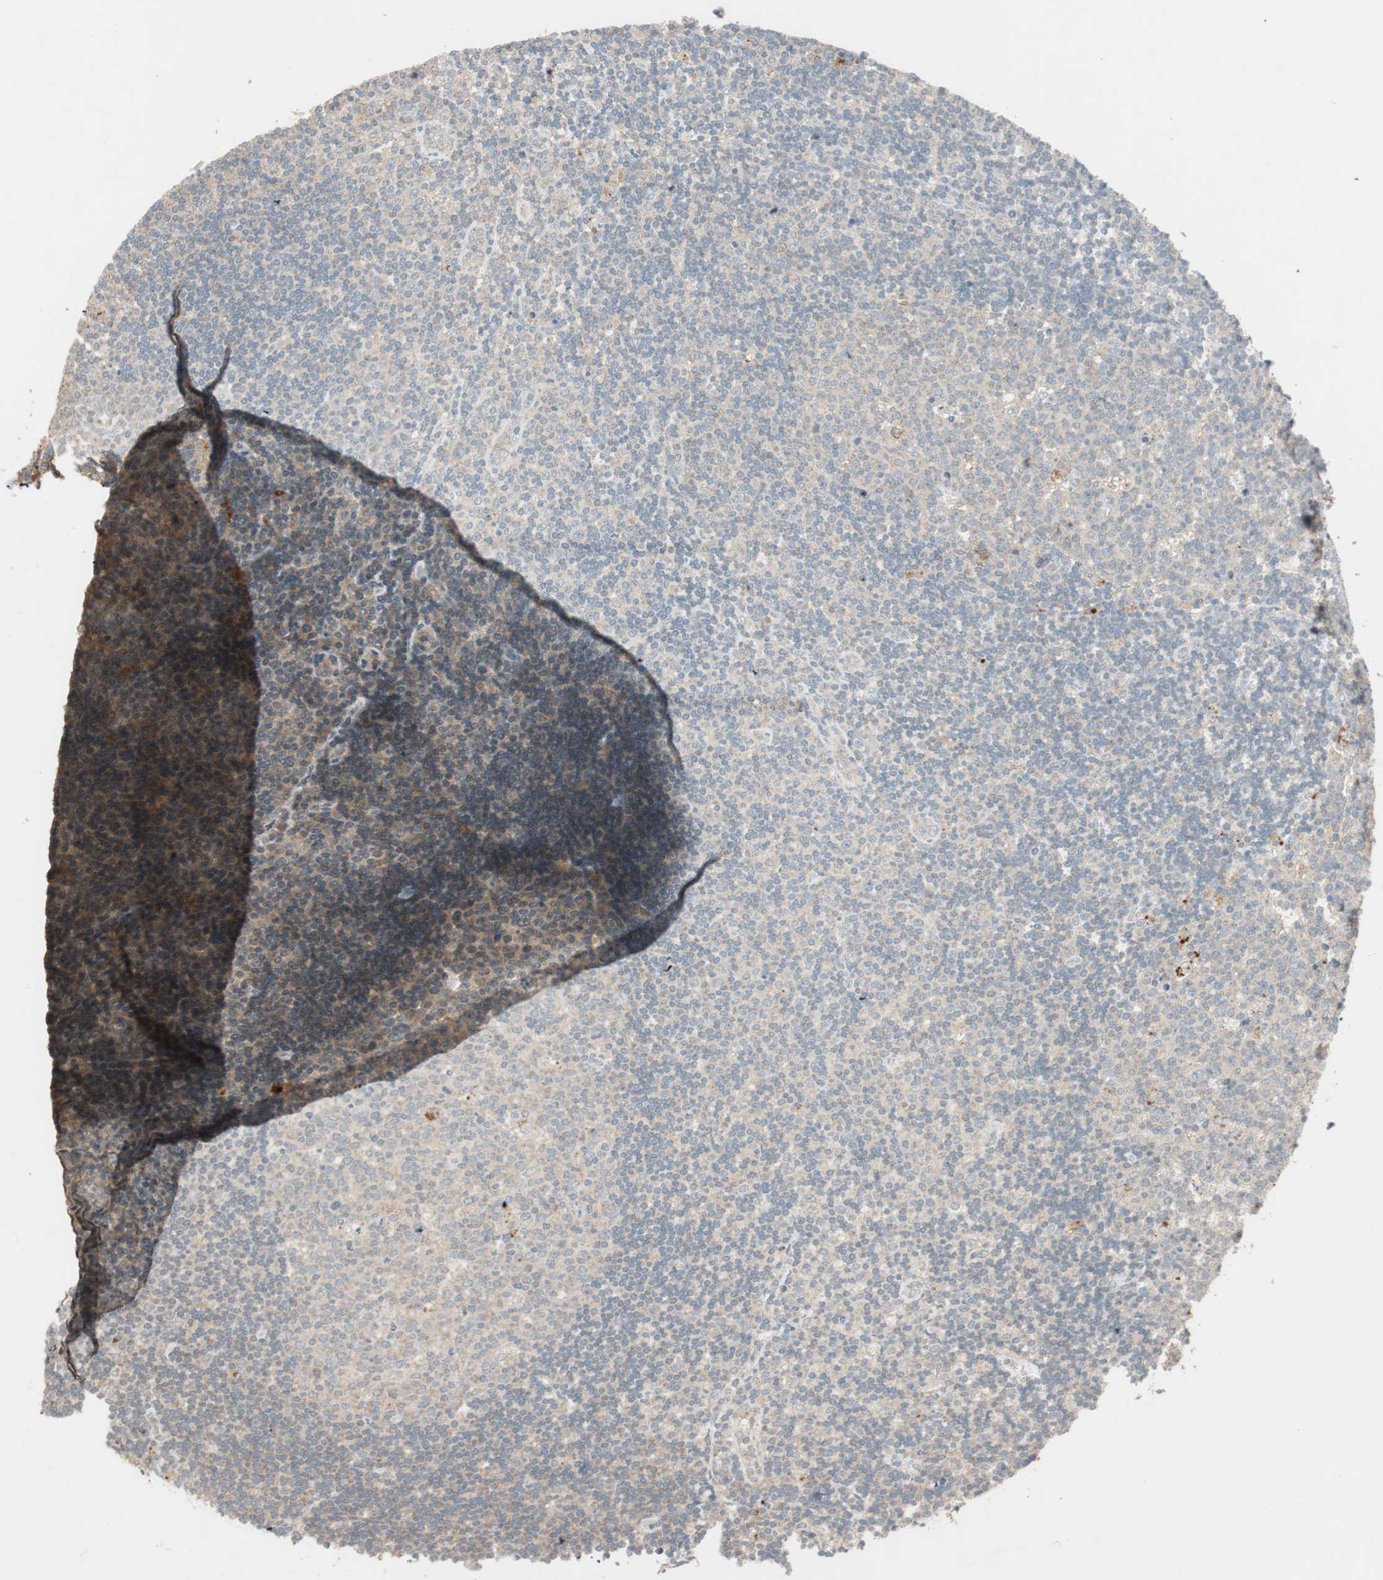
{"staining": {"intensity": "weak", "quantity": ">75%", "location": "cytoplasmic/membranous"}, "tissue": "lymph node", "cell_type": "Germinal center cells", "image_type": "normal", "snomed": [{"axis": "morphology", "description": "Normal tissue, NOS"}, {"axis": "topography", "description": "Lymph node"}, {"axis": "topography", "description": "Salivary gland"}], "caption": "Immunohistochemical staining of unremarkable lymph node displays low levels of weak cytoplasmic/membranous positivity in about >75% of germinal center cells.", "gene": "GLB1", "patient": {"sex": "male", "age": 8}}